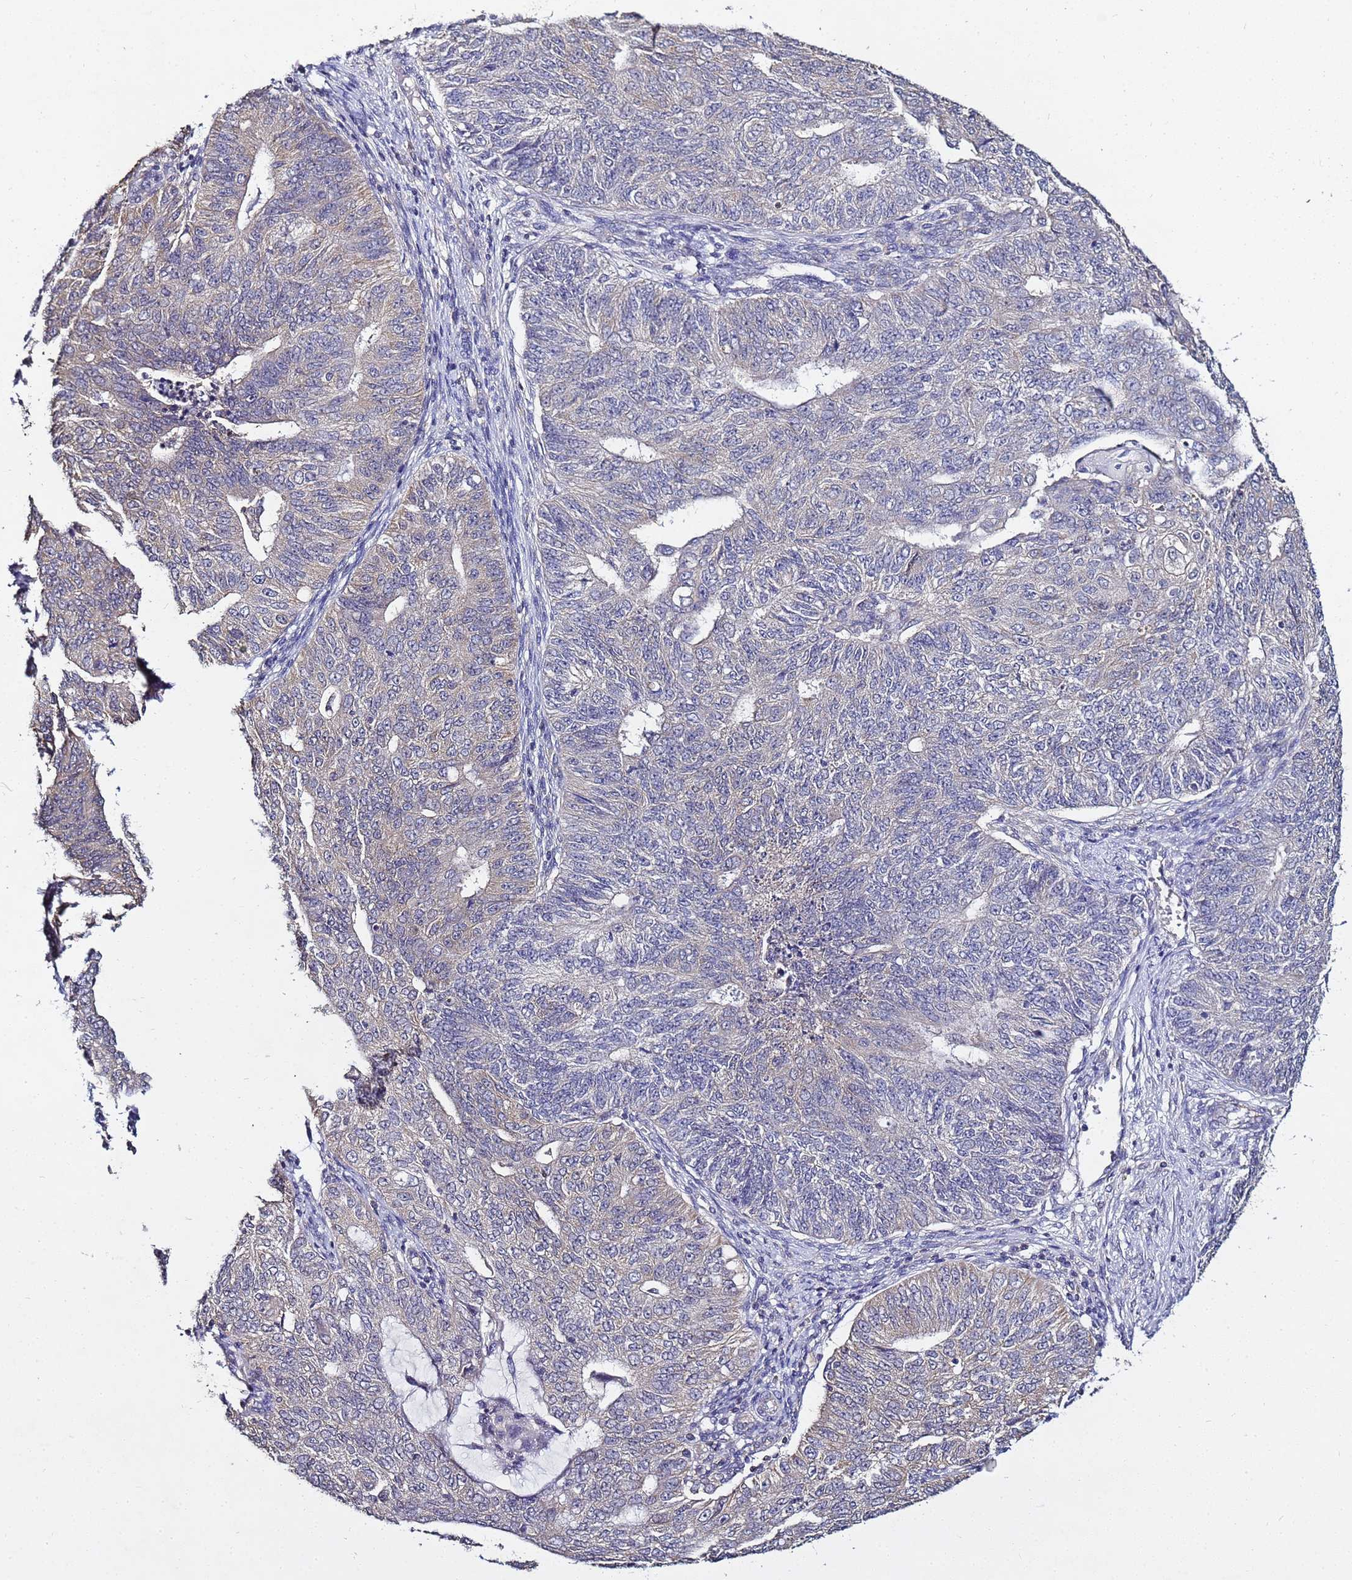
{"staining": {"intensity": "negative", "quantity": "none", "location": "none"}, "tissue": "endometrial cancer", "cell_type": "Tumor cells", "image_type": "cancer", "snomed": [{"axis": "morphology", "description": "Adenocarcinoma, NOS"}, {"axis": "topography", "description": "Endometrium"}], "caption": "This is an immunohistochemistry (IHC) micrograph of human endometrial adenocarcinoma. There is no positivity in tumor cells.", "gene": "ENOPH1", "patient": {"sex": "female", "age": 32}}